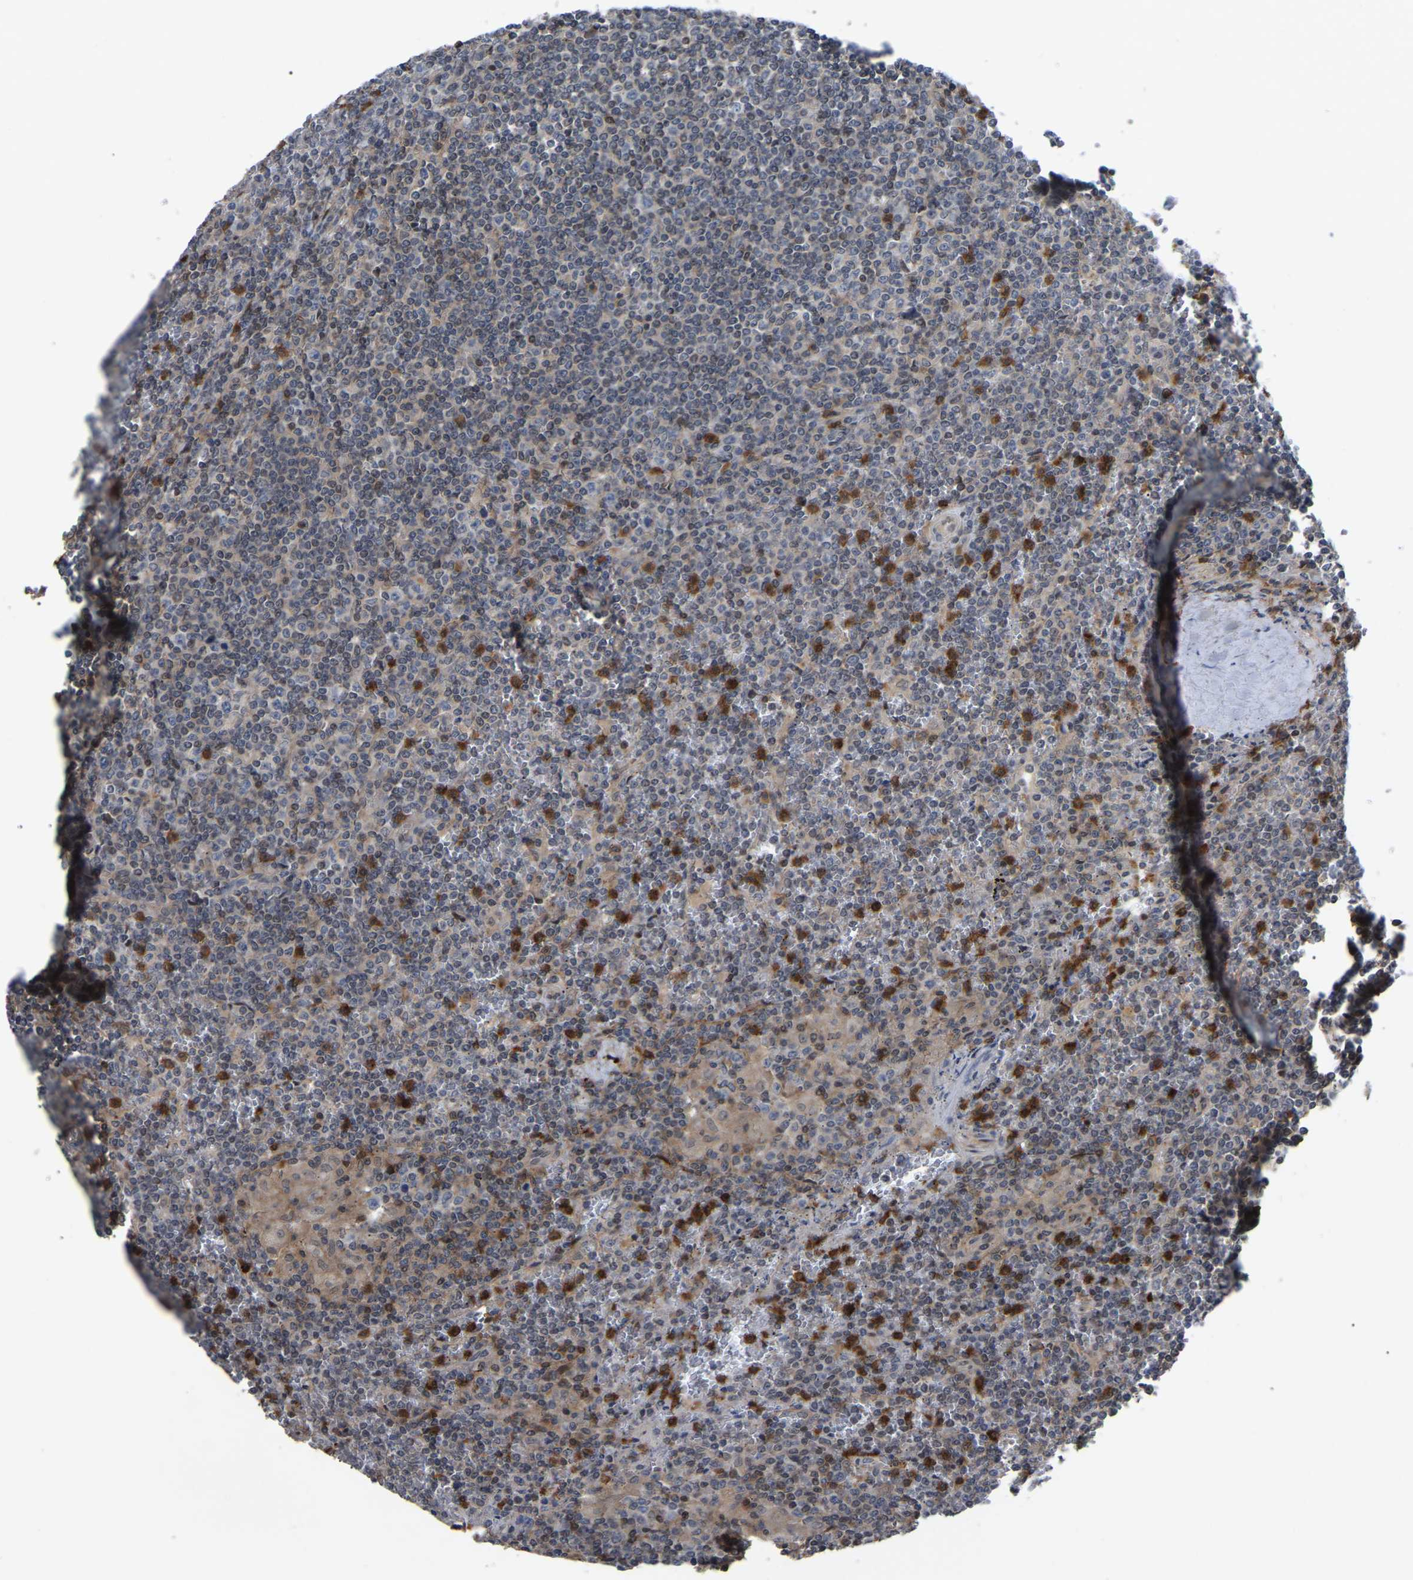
{"staining": {"intensity": "moderate", "quantity": "<25%", "location": "cytoplasmic/membranous"}, "tissue": "lymphoma", "cell_type": "Tumor cells", "image_type": "cancer", "snomed": [{"axis": "morphology", "description": "Malignant lymphoma, non-Hodgkin's type, Low grade"}, {"axis": "topography", "description": "Spleen"}], "caption": "Lymphoma tissue exhibits moderate cytoplasmic/membranous staining in approximately <25% of tumor cells Ihc stains the protein in brown and the nuclei are stained blue.", "gene": "CIT", "patient": {"sex": "female", "age": 19}}